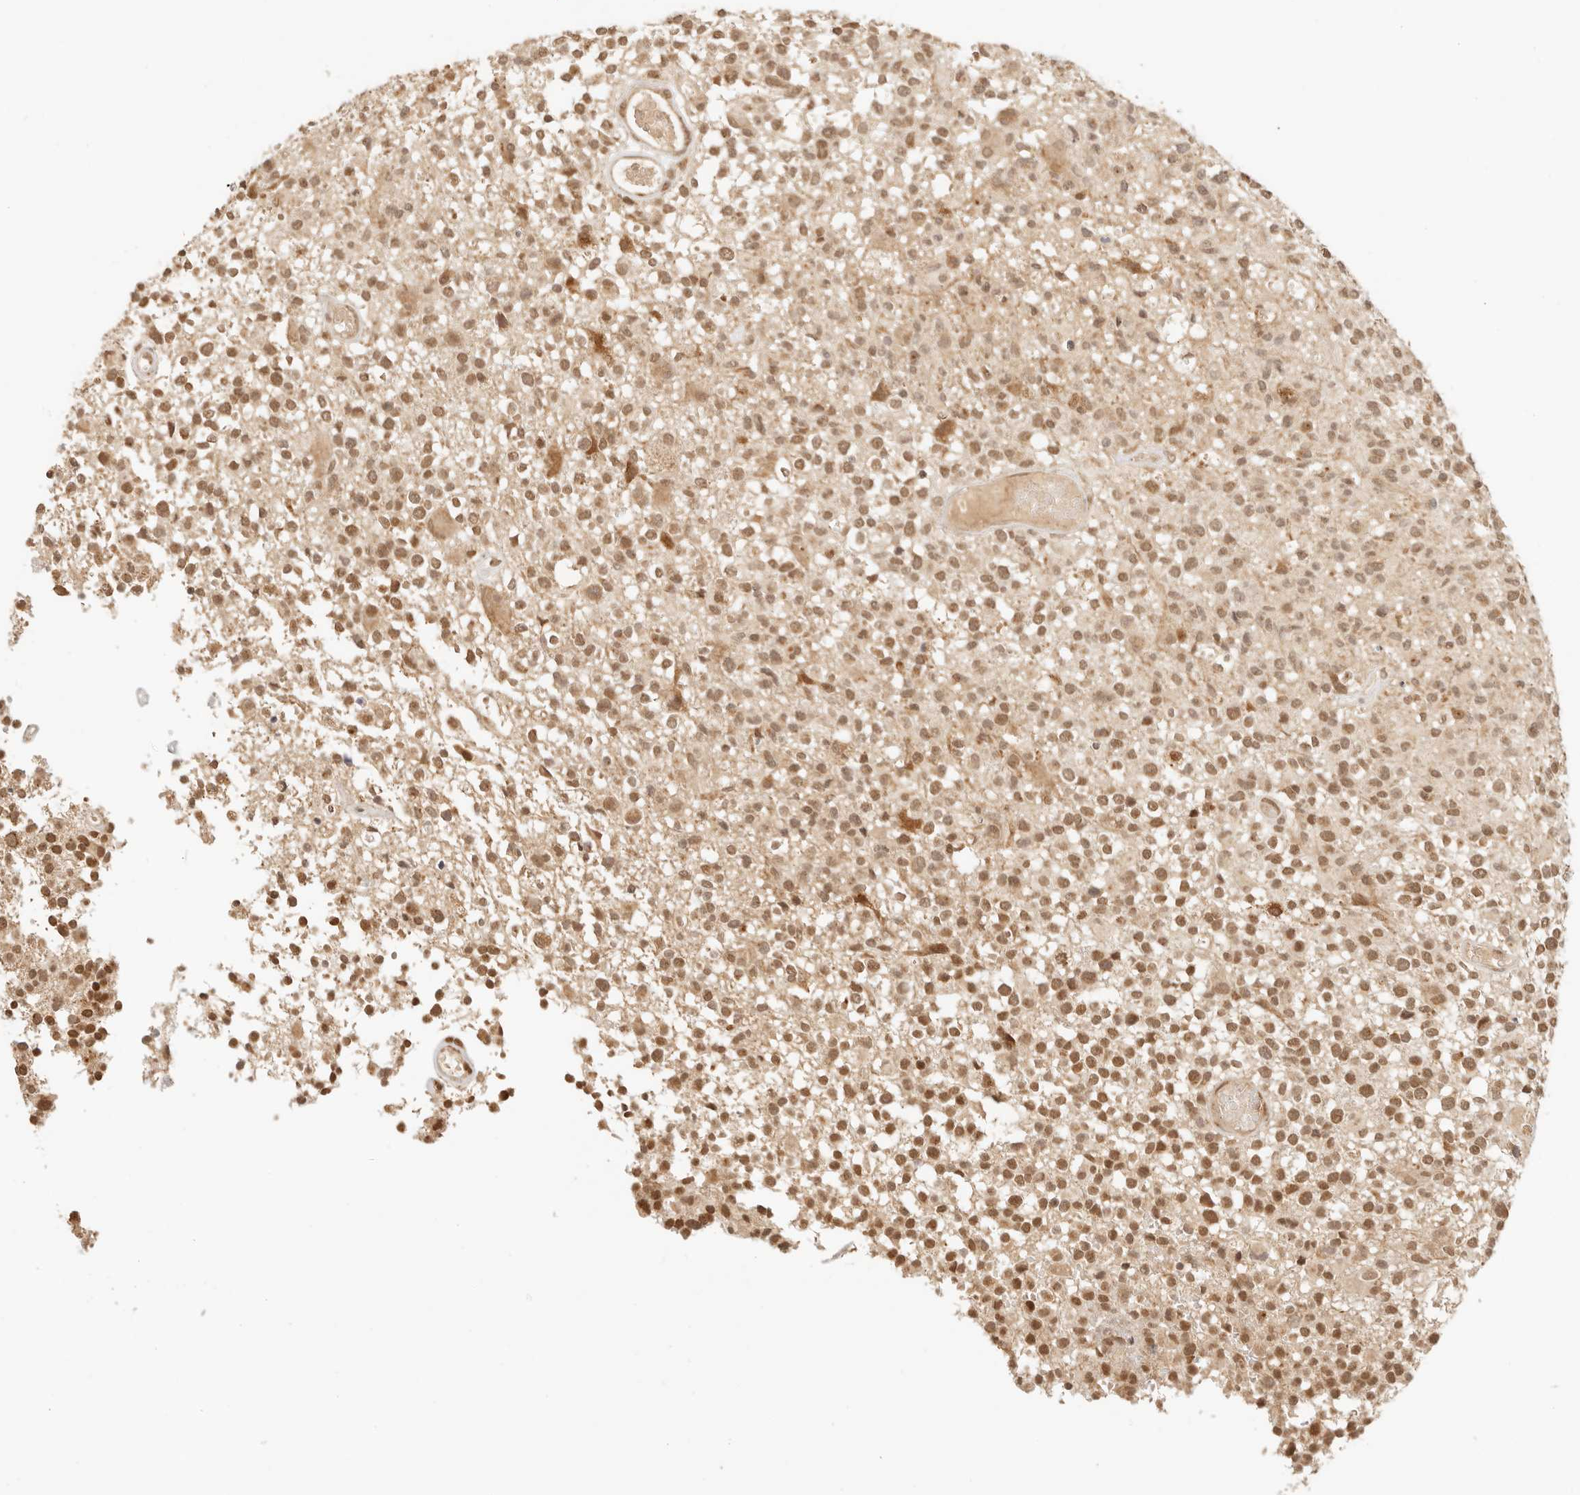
{"staining": {"intensity": "moderate", "quantity": ">75%", "location": "nuclear"}, "tissue": "glioma", "cell_type": "Tumor cells", "image_type": "cancer", "snomed": [{"axis": "morphology", "description": "Glioma, malignant, High grade"}, {"axis": "morphology", "description": "Glioblastoma, NOS"}, {"axis": "topography", "description": "Brain"}], "caption": "Immunohistochemistry of human glioma displays medium levels of moderate nuclear positivity in approximately >75% of tumor cells.", "gene": "INTS11", "patient": {"sex": "male", "age": 60}}